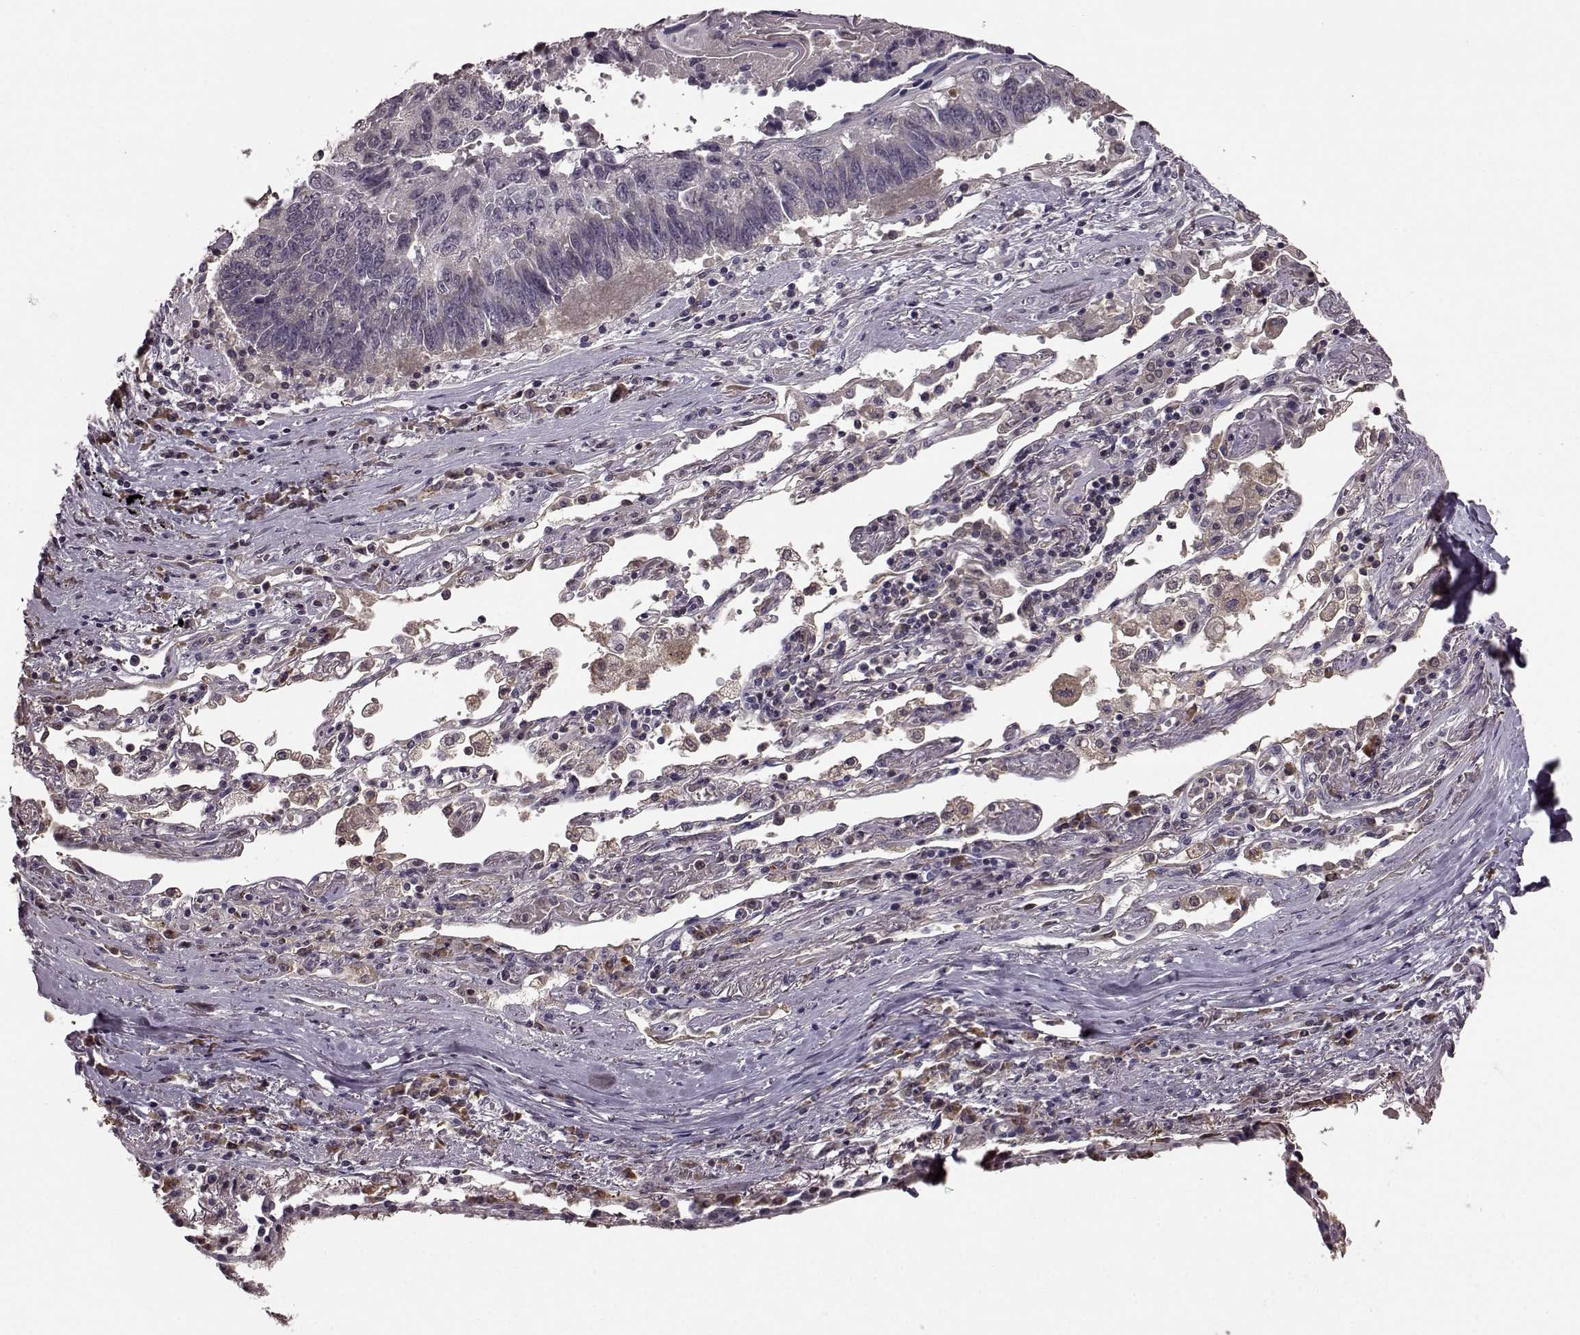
{"staining": {"intensity": "negative", "quantity": "none", "location": "none"}, "tissue": "lung cancer", "cell_type": "Tumor cells", "image_type": "cancer", "snomed": [{"axis": "morphology", "description": "Squamous cell carcinoma, NOS"}, {"axis": "topography", "description": "Lung"}], "caption": "The micrograph exhibits no significant expression in tumor cells of lung squamous cell carcinoma.", "gene": "NRL", "patient": {"sex": "male", "age": 73}}